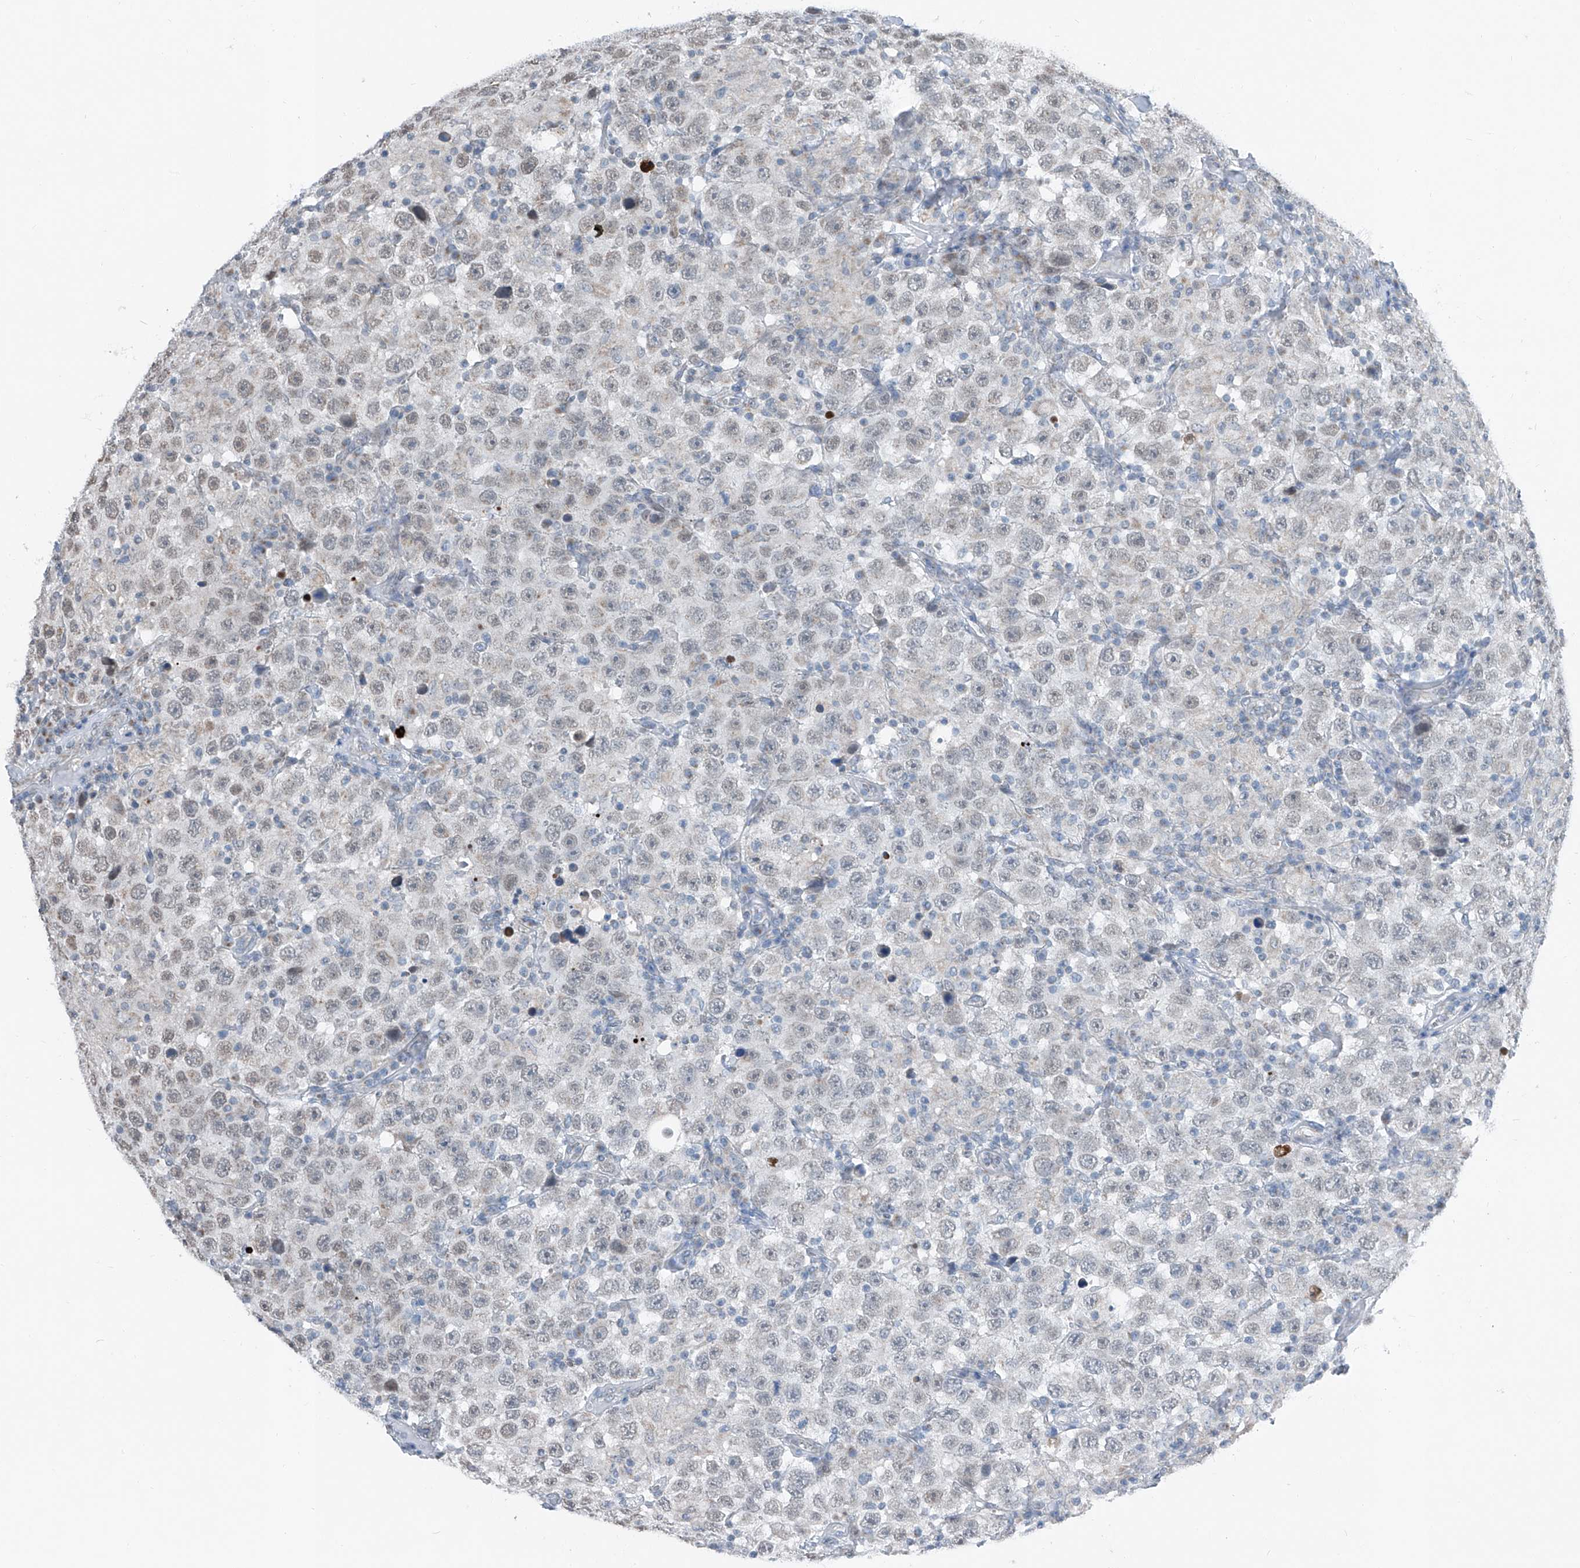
{"staining": {"intensity": "weak", "quantity": "<25%", "location": "cytoplasmic/membranous,nuclear"}, "tissue": "testis cancer", "cell_type": "Tumor cells", "image_type": "cancer", "snomed": [{"axis": "morphology", "description": "Seminoma, NOS"}, {"axis": "topography", "description": "Testis"}], "caption": "An IHC image of testis cancer (seminoma) is shown. There is no staining in tumor cells of testis cancer (seminoma). (DAB IHC visualized using brightfield microscopy, high magnification).", "gene": "DYRK1B", "patient": {"sex": "male", "age": 41}}